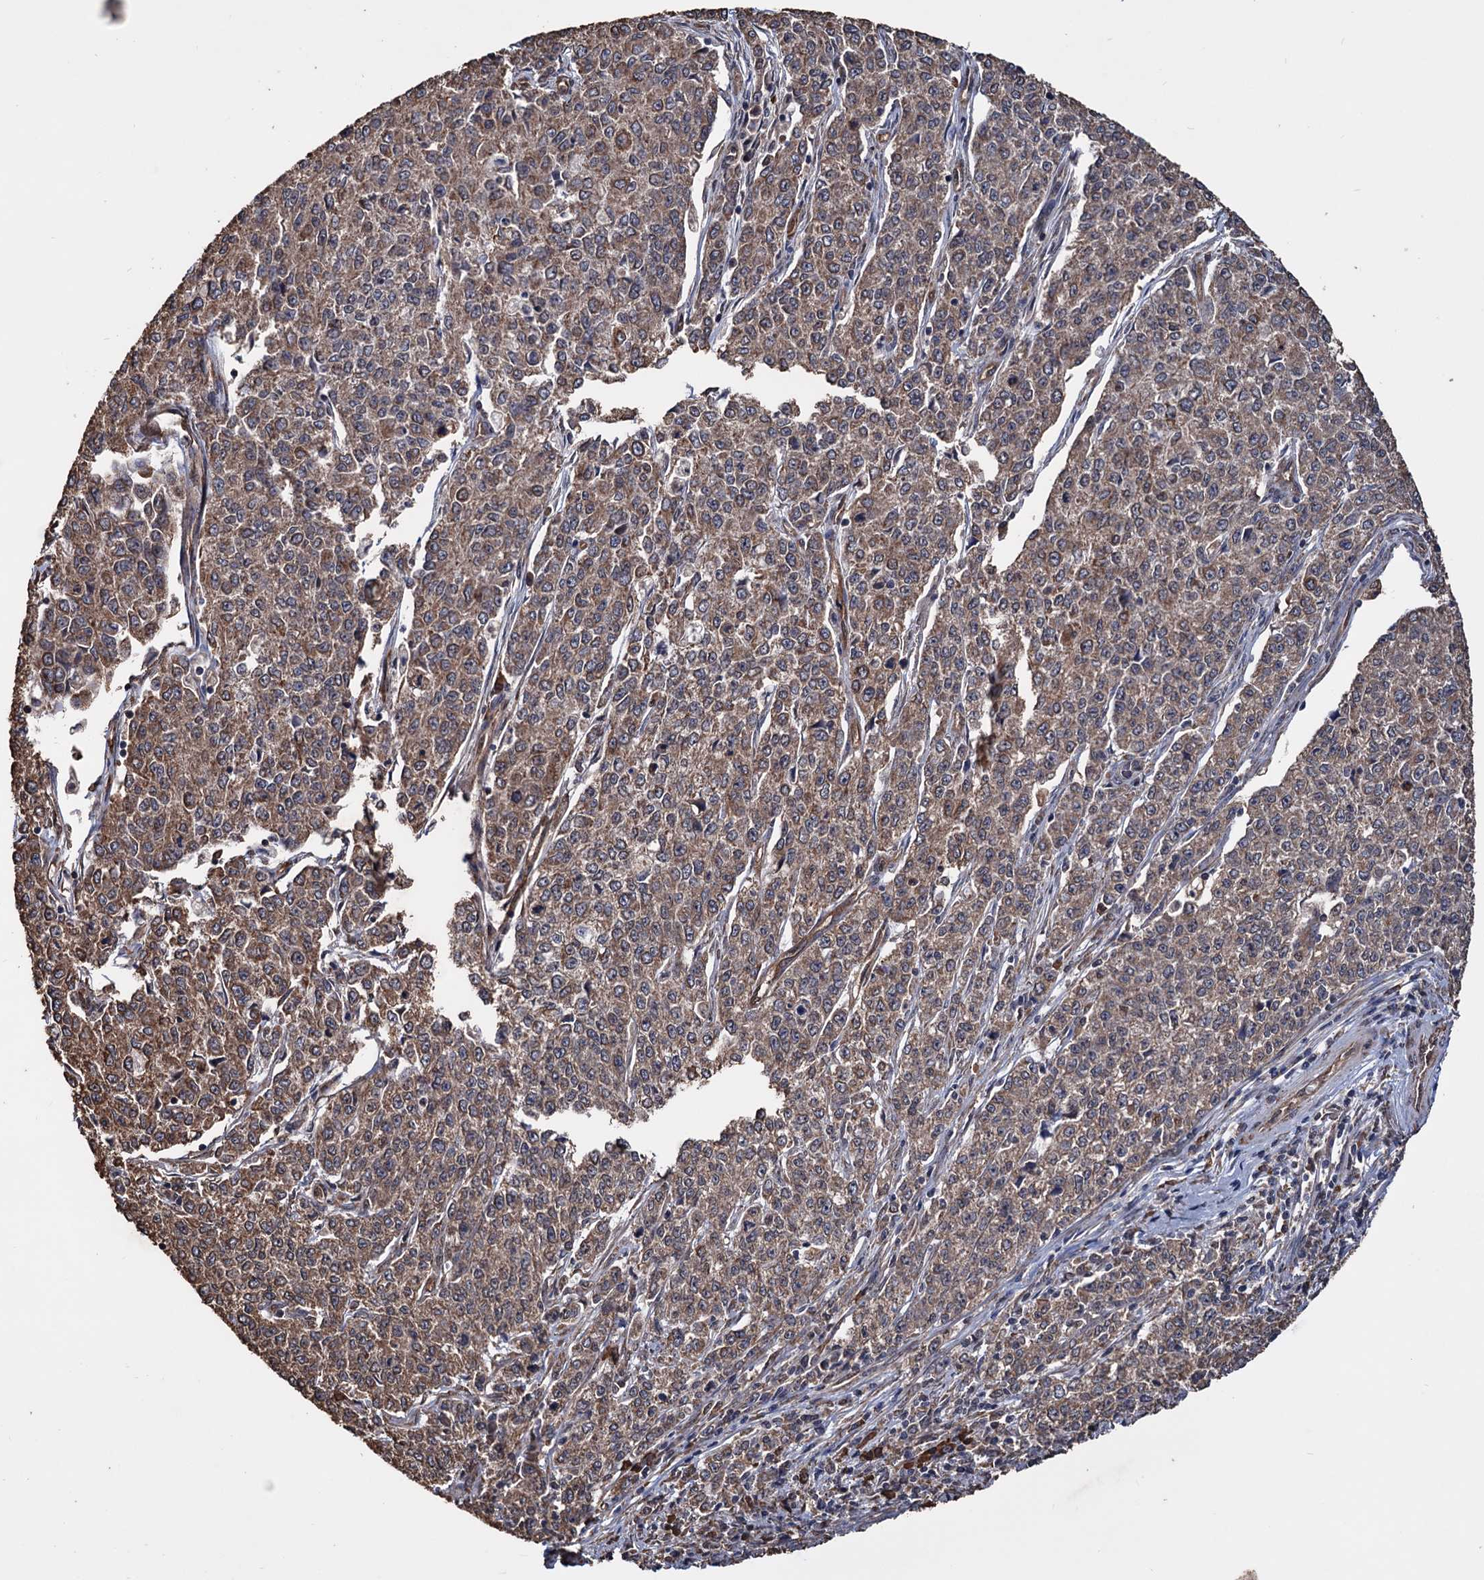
{"staining": {"intensity": "moderate", "quantity": ">75%", "location": "cytoplasmic/membranous"}, "tissue": "endometrial cancer", "cell_type": "Tumor cells", "image_type": "cancer", "snomed": [{"axis": "morphology", "description": "Adenocarcinoma, NOS"}, {"axis": "topography", "description": "Endometrium"}], "caption": "An image showing moderate cytoplasmic/membranous staining in approximately >75% of tumor cells in endometrial adenocarcinoma, as visualized by brown immunohistochemical staining.", "gene": "TBC1D12", "patient": {"sex": "female", "age": 50}}